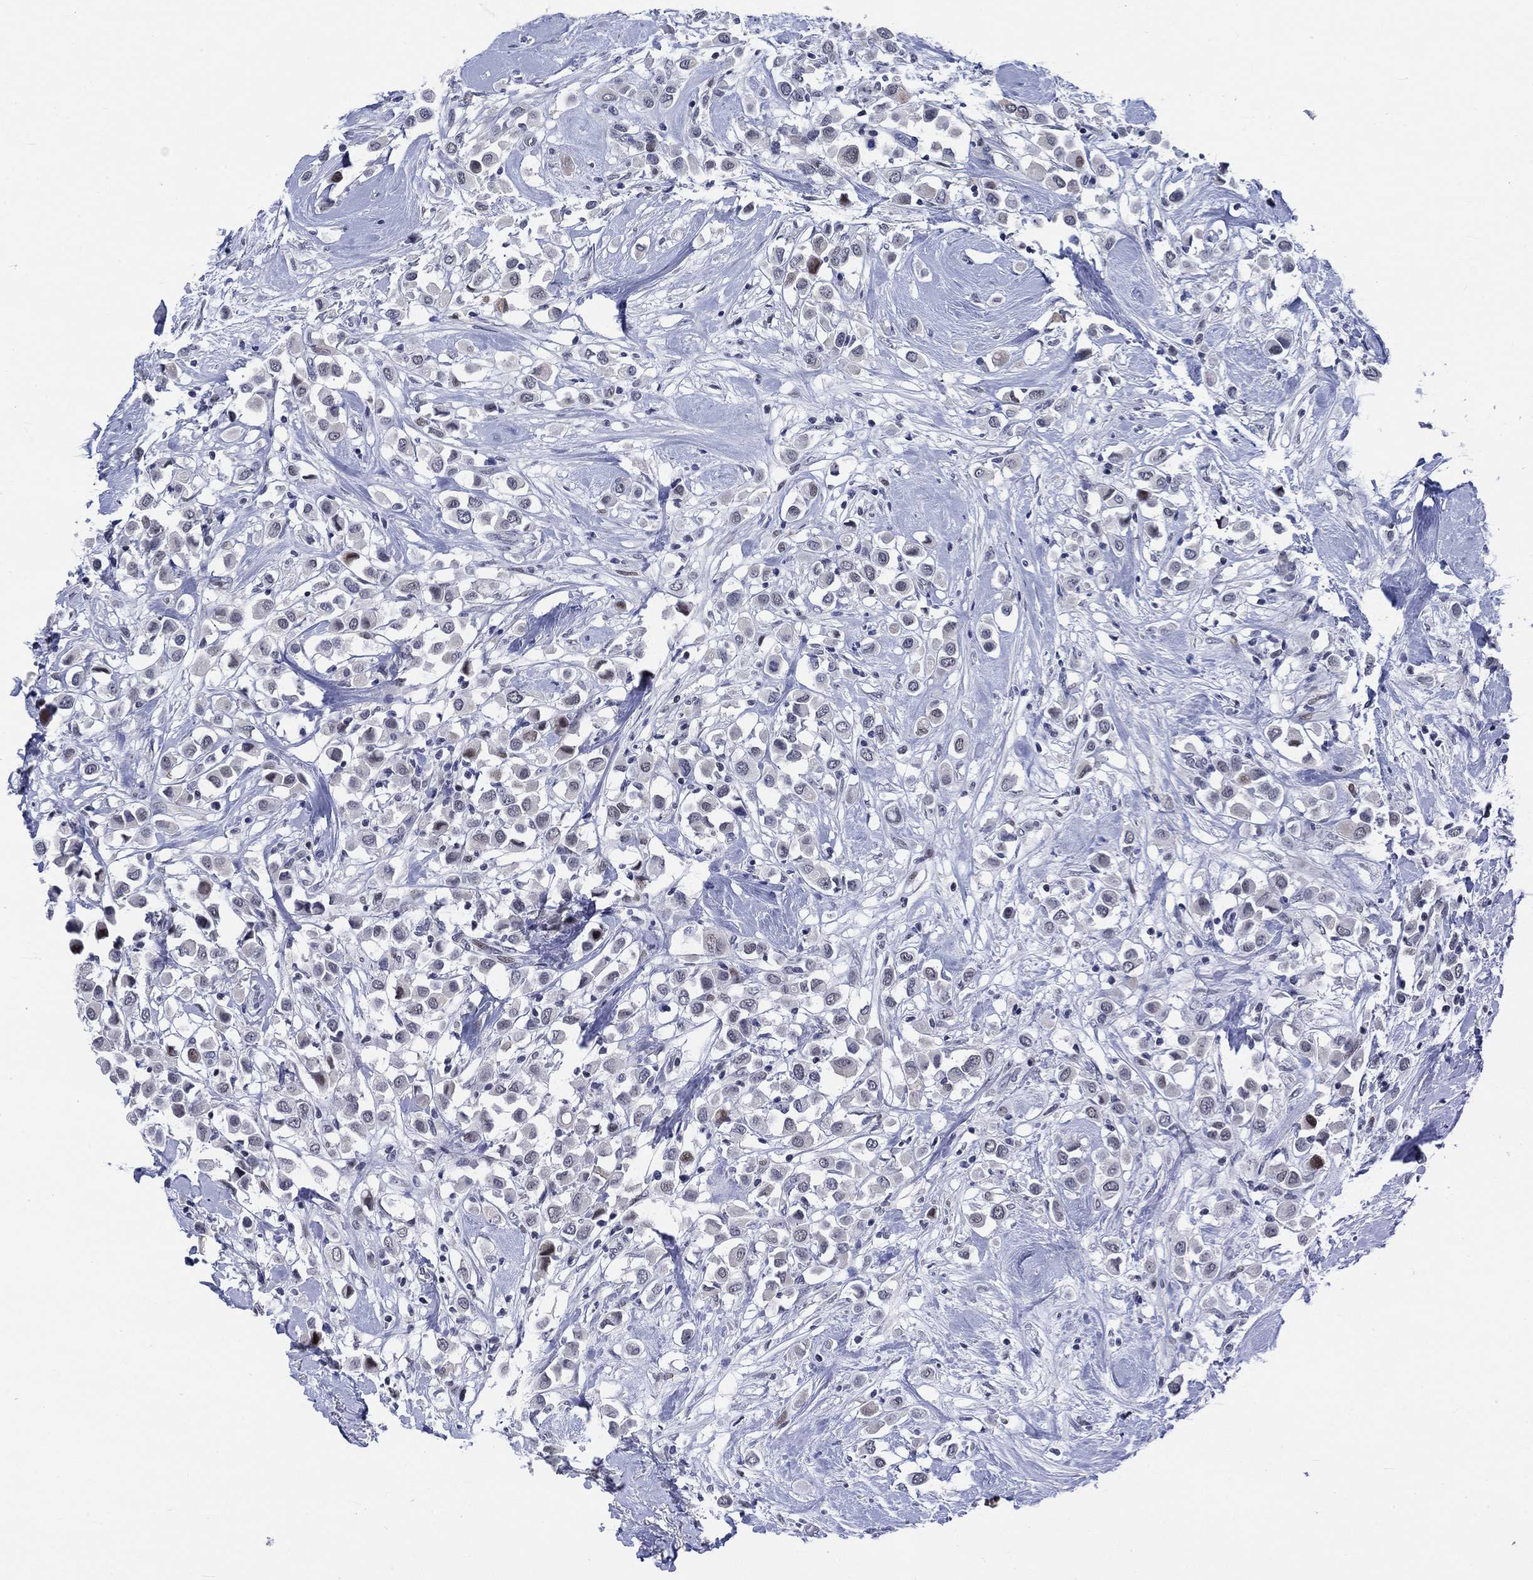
{"staining": {"intensity": "negative", "quantity": "none", "location": "none"}, "tissue": "breast cancer", "cell_type": "Tumor cells", "image_type": "cancer", "snomed": [{"axis": "morphology", "description": "Duct carcinoma"}, {"axis": "topography", "description": "Breast"}], "caption": "Tumor cells are negative for protein expression in human breast infiltrating ductal carcinoma.", "gene": "NEU3", "patient": {"sex": "female", "age": 61}}